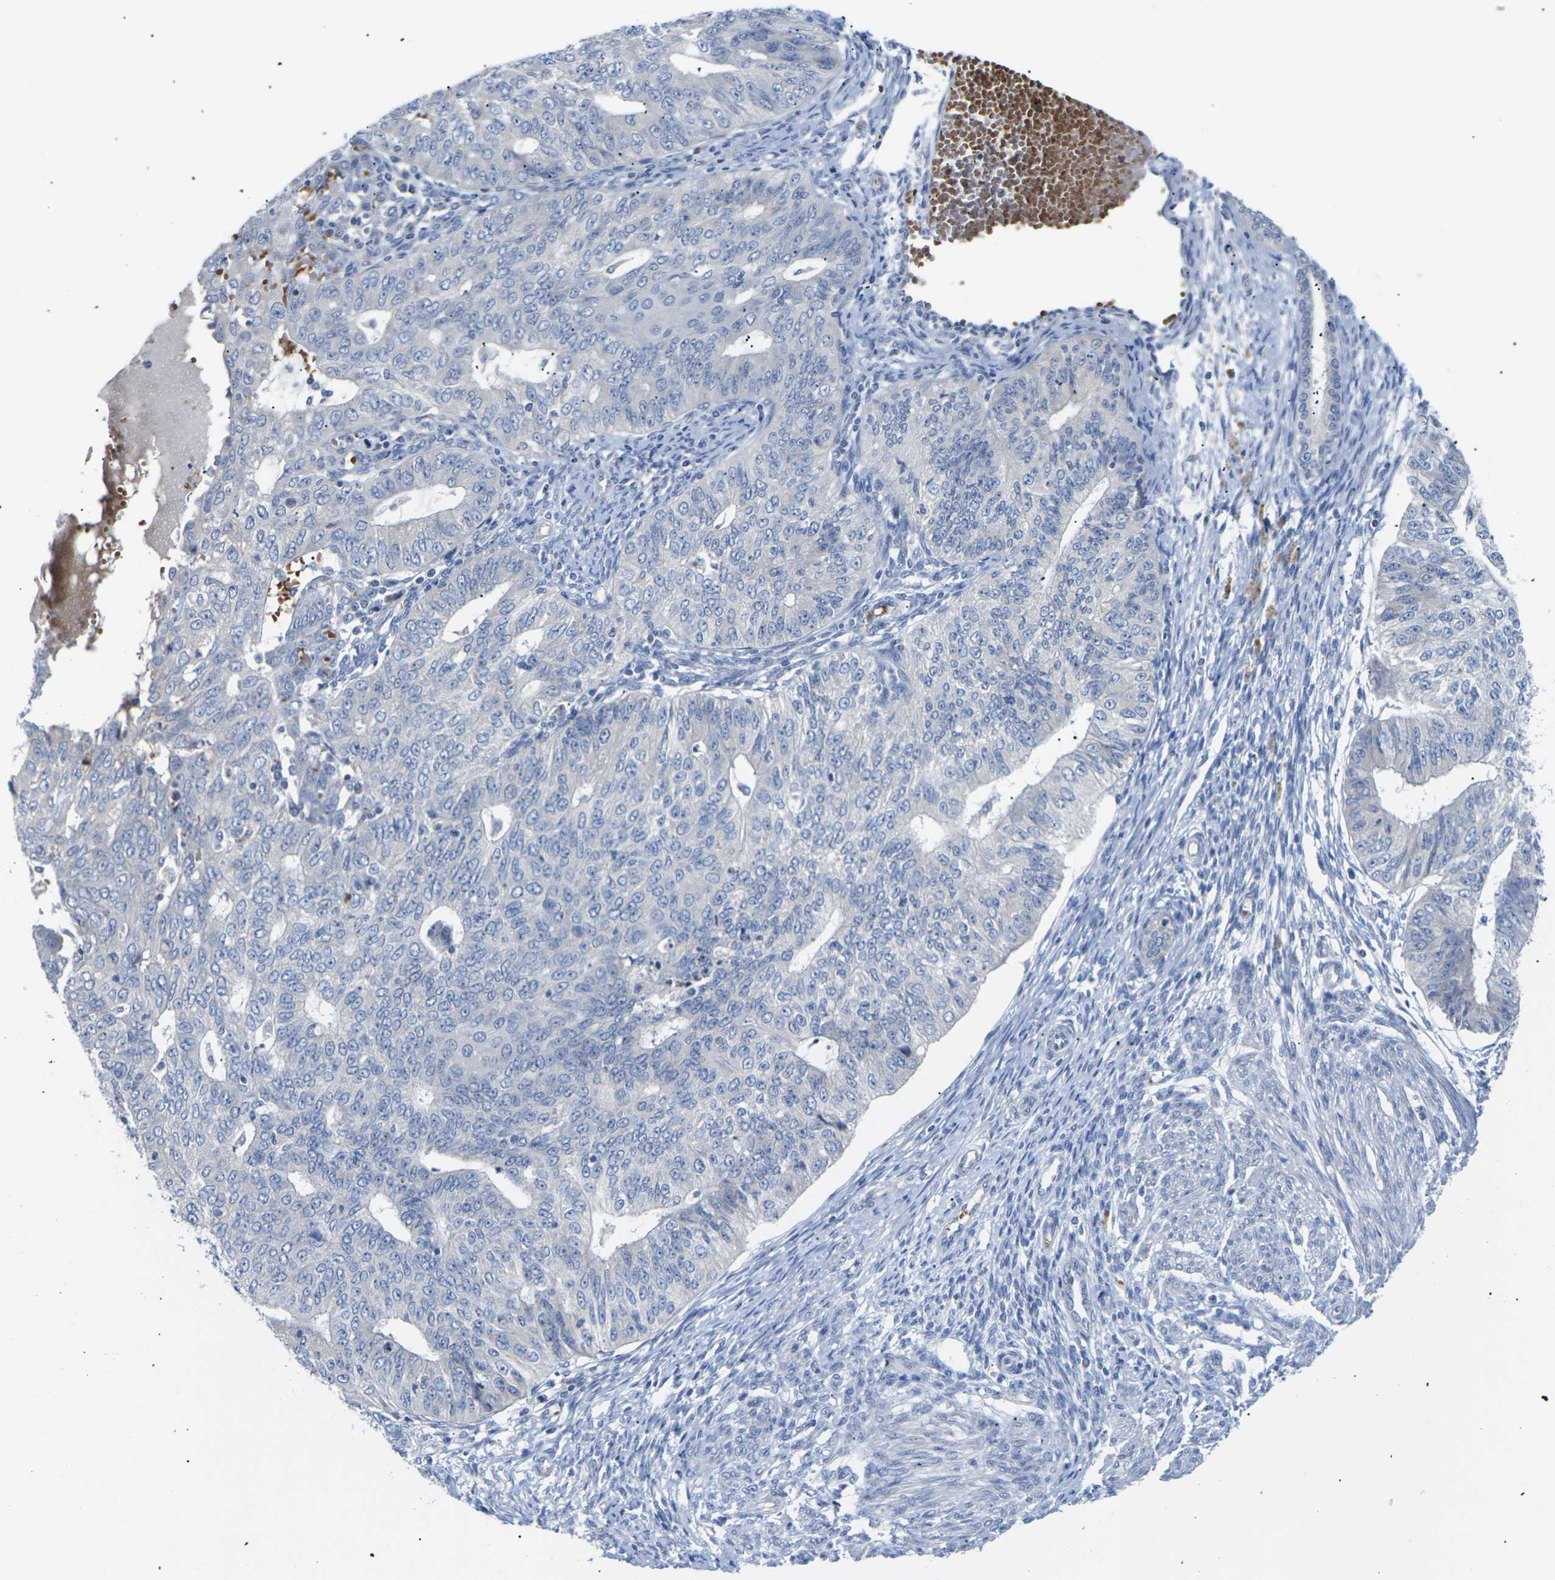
{"staining": {"intensity": "negative", "quantity": "none", "location": "none"}, "tissue": "endometrial cancer", "cell_type": "Tumor cells", "image_type": "cancer", "snomed": [{"axis": "morphology", "description": "Adenocarcinoma, NOS"}, {"axis": "topography", "description": "Endometrium"}], "caption": "Tumor cells are negative for brown protein staining in endometrial cancer.", "gene": "TMCO4", "patient": {"sex": "female", "age": 32}}